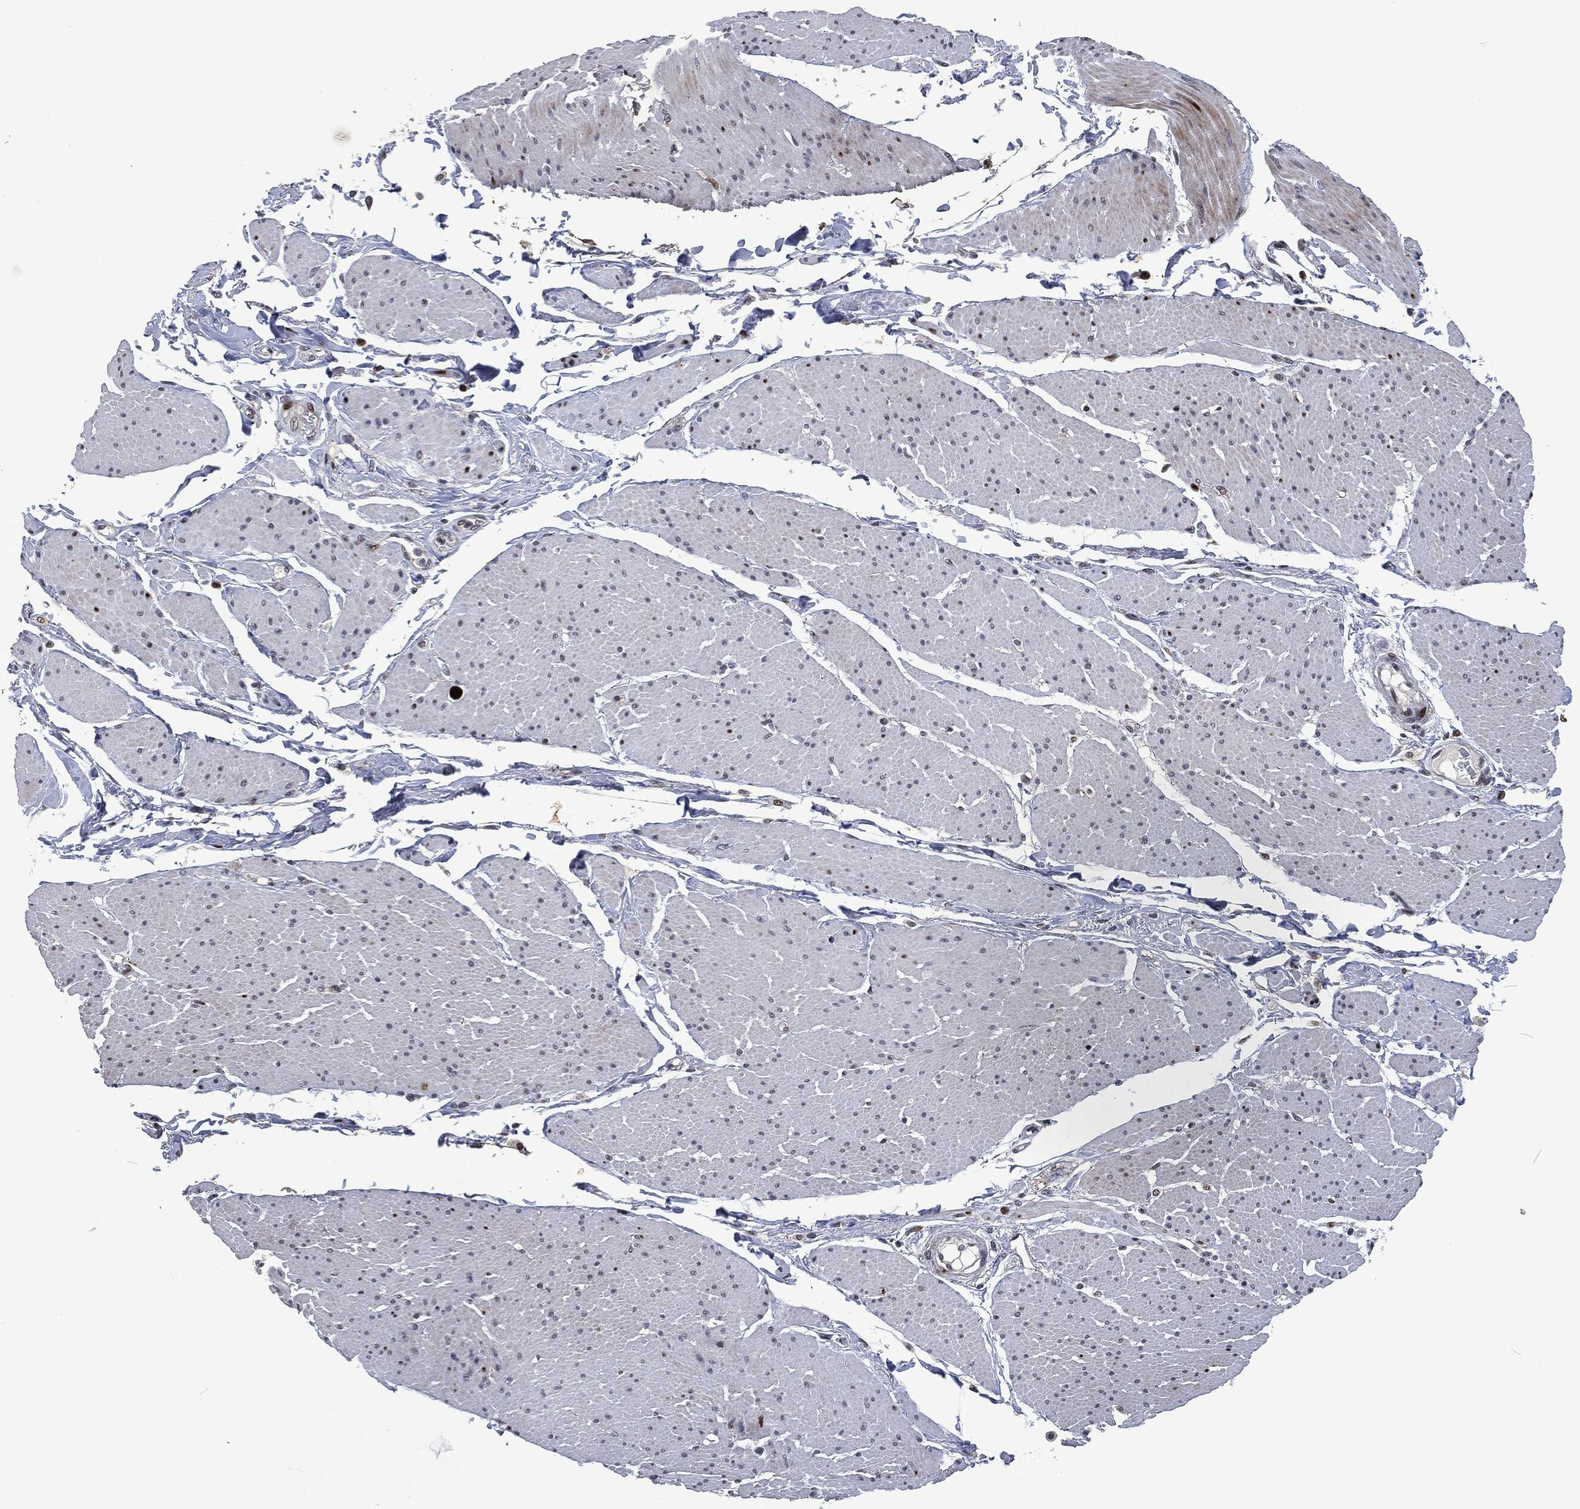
{"staining": {"intensity": "moderate", "quantity": "25%-75%", "location": "nuclear"}, "tissue": "smooth muscle", "cell_type": "Smooth muscle cells", "image_type": "normal", "snomed": [{"axis": "morphology", "description": "Normal tissue, NOS"}, {"axis": "topography", "description": "Smooth muscle"}, {"axis": "topography", "description": "Anal"}], "caption": "Immunohistochemical staining of normal human smooth muscle shows moderate nuclear protein staining in about 25%-75% of smooth muscle cells.", "gene": "EGFR", "patient": {"sex": "male", "age": 83}}